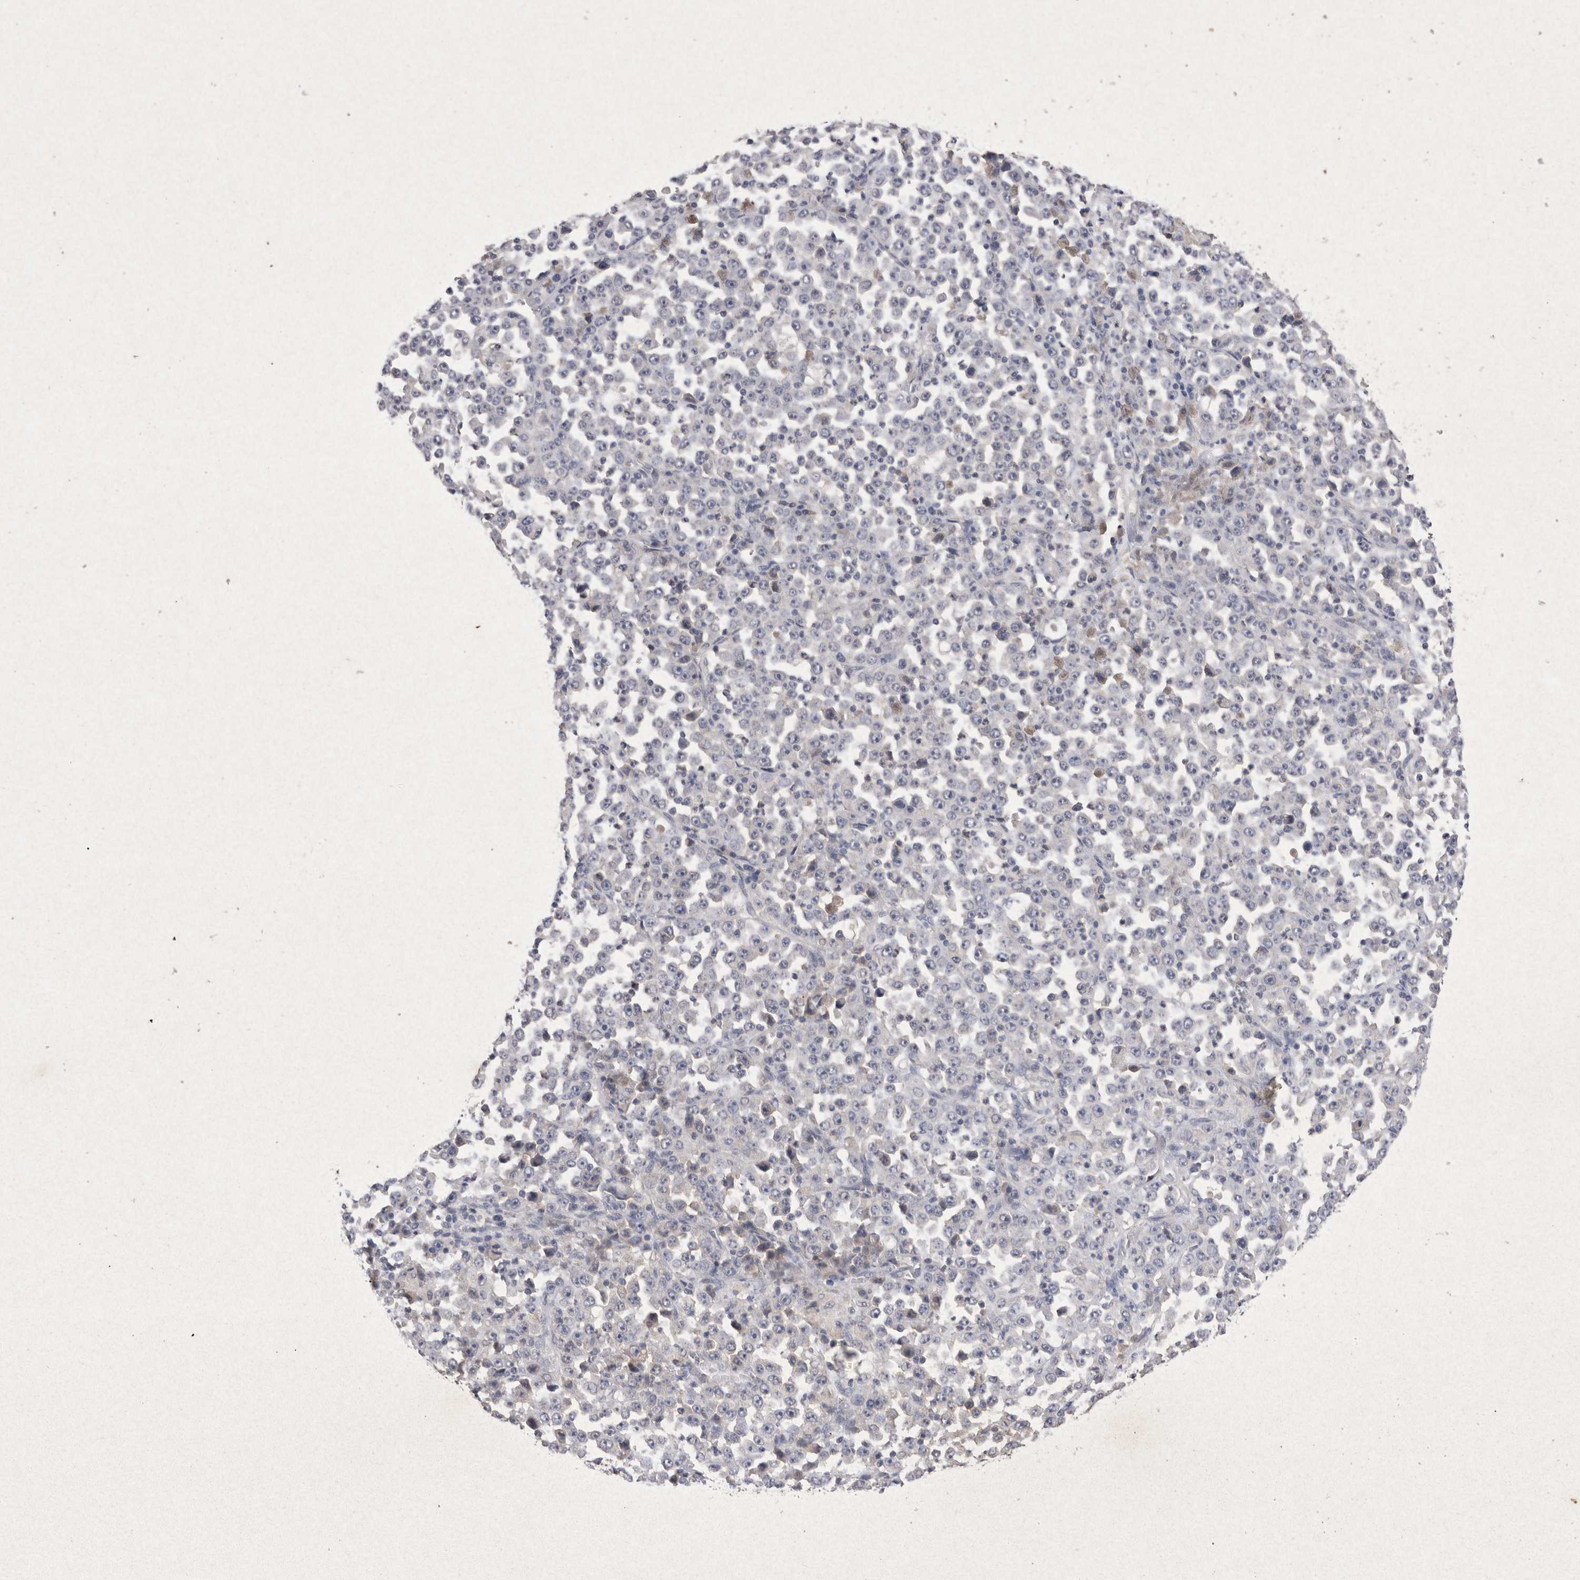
{"staining": {"intensity": "negative", "quantity": "none", "location": "none"}, "tissue": "stomach cancer", "cell_type": "Tumor cells", "image_type": "cancer", "snomed": [{"axis": "morphology", "description": "Normal tissue, NOS"}, {"axis": "morphology", "description": "Adenocarcinoma, NOS"}, {"axis": "topography", "description": "Stomach, upper"}, {"axis": "topography", "description": "Stomach"}], "caption": "There is no significant staining in tumor cells of adenocarcinoma (stomach). (IHC, brightfield microscopy, high magnification).", "gene": "RASSF3", "patient": {"sex": "male", "age": 59}}